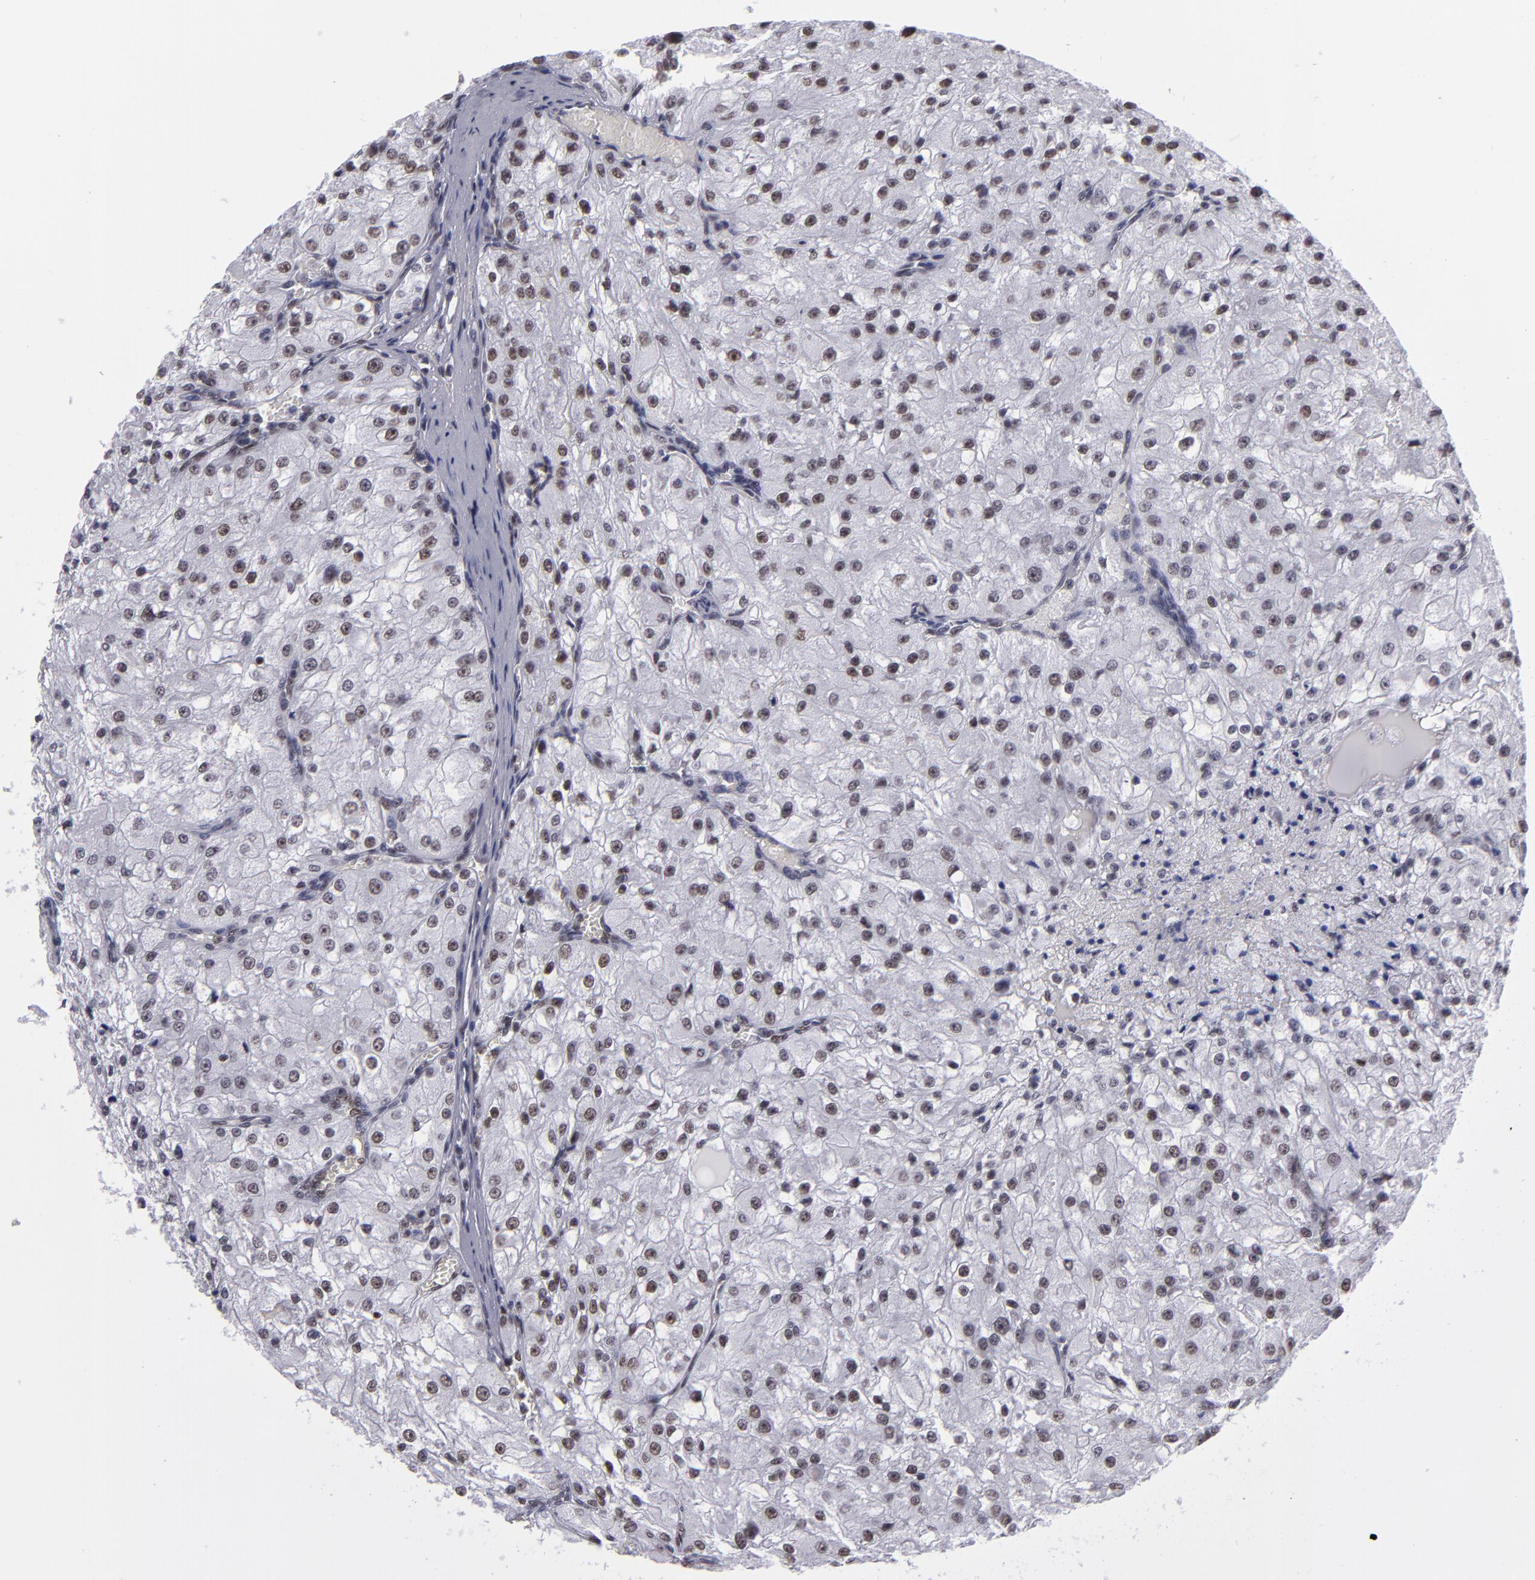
{"staining": {"intensity": "moderate", "quantity": "25%-75%", "location": "nuclear"}, "tissue": "renal cancer", "cell_type": "Tumor cells", "image_type": "cancer", "snomed": [{"axis": "morphology", "description": "Adenocarcinoma, NOS"}, {"axis": "topography", "description": "Kidney"}], "caption": "An image showing moderate nuclear positivity in about 25%-75% of tumor cells in renal cancer, as visualized by brown immunohistochemical staining.", "gene": "TERF2", "patient": {"sex": "female", "age": 74}}